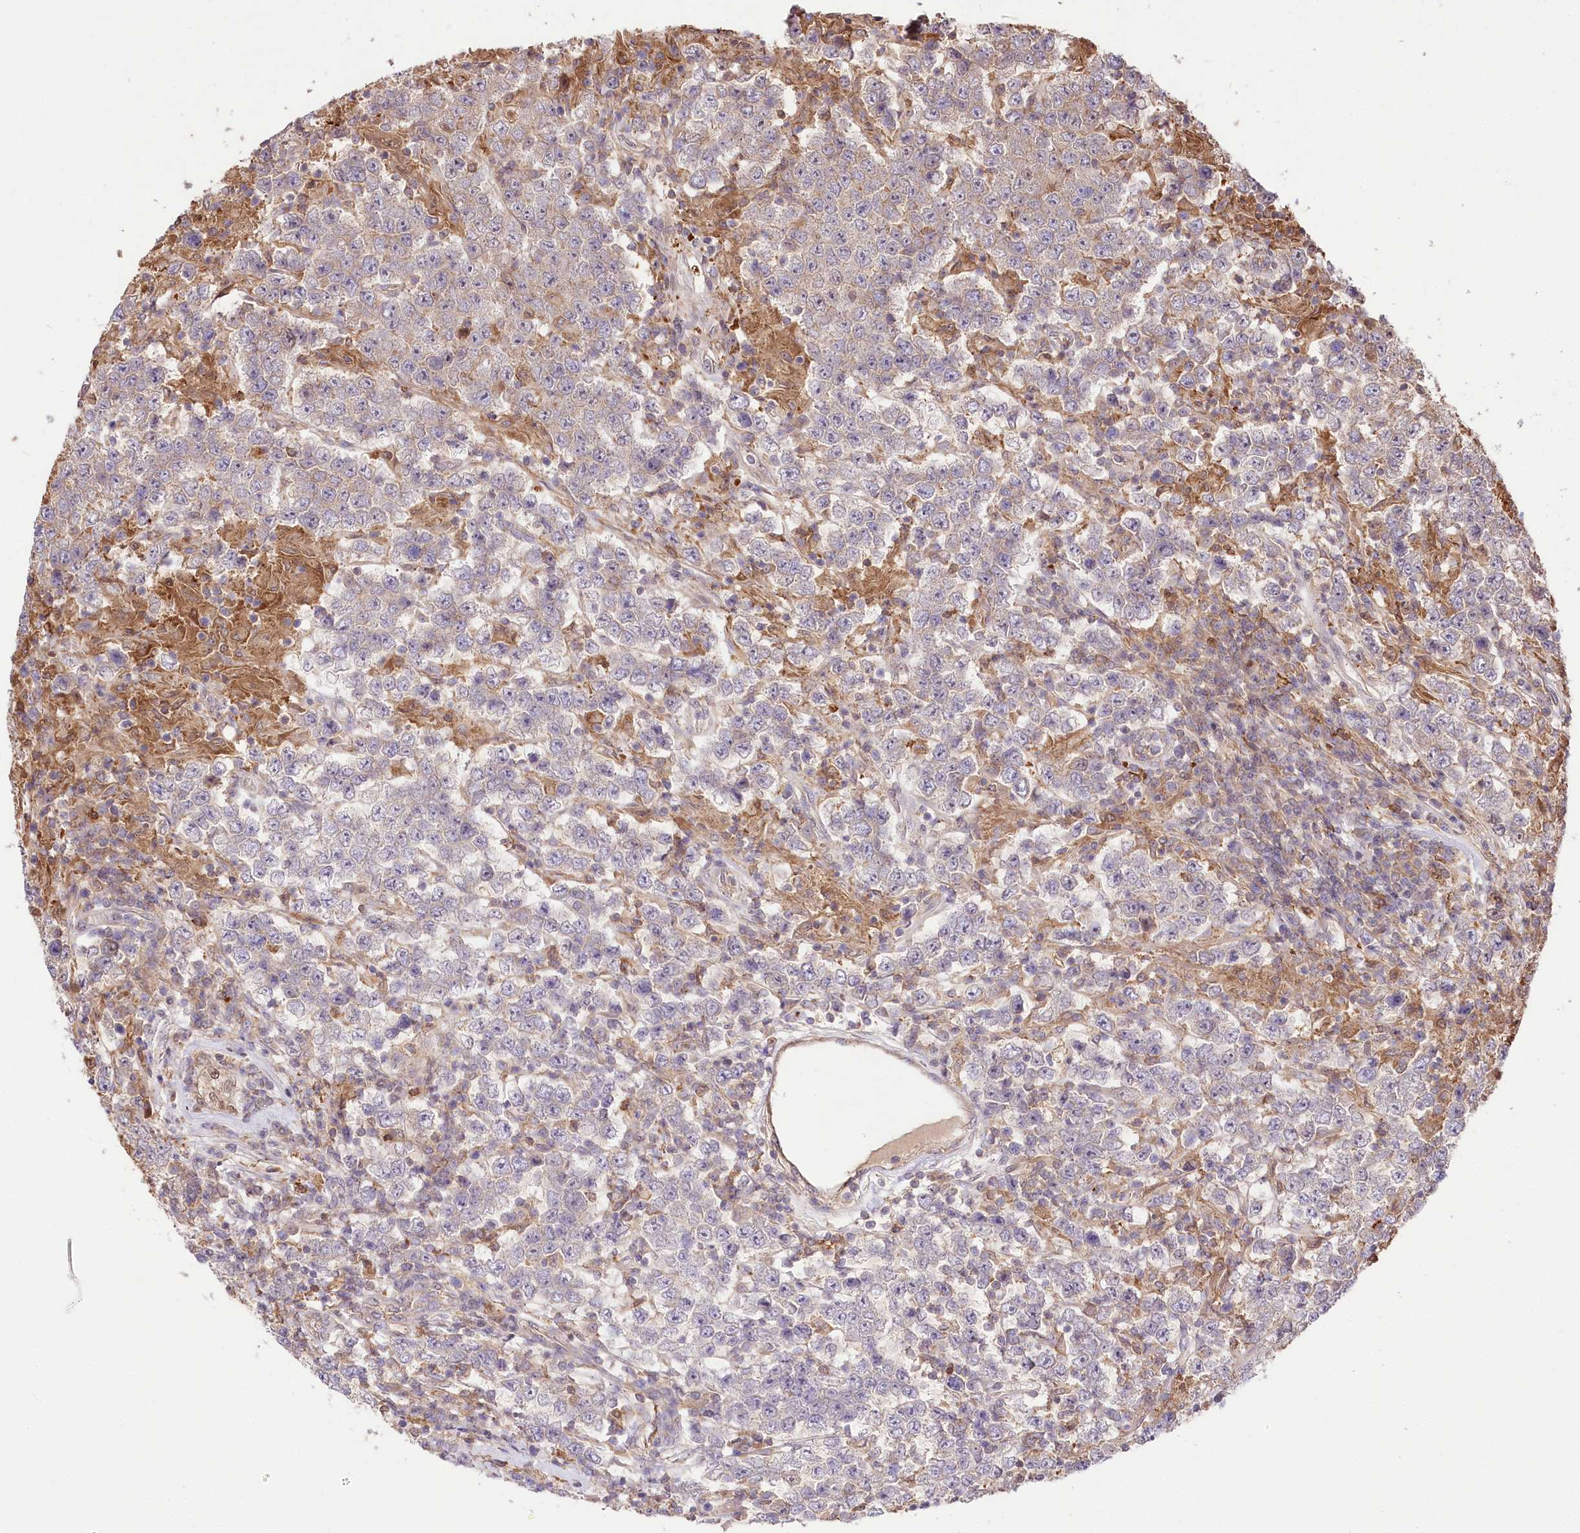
{"staining": {"intensity": "negative", "quantity": "none", "location": "none"}, "tissue": "testis cancer", "cell_type": "Tumor cells", "image_type": "cancer", "snomed": [{"axis": "morphology", "description": "Normal tissue, NOS"}, {"axis": "morphology", "description": "Urothelial carcinoma, High grade"}, {"axis": "morphology", "description": "Seminoma, NOS"}, {"axis": "morphology", "description": "Carcinoma, Embryonal, NOS"}, {"axis": "topography", "description": "Urinary bladder"}, {"axis": "topography", "description": "Testis"}], "caption": "Tumor cells are negative for protein expression in human testis cancer (seminoma).", "gene": "UGP2", "patient": {"sex": "male", "age": 41}}